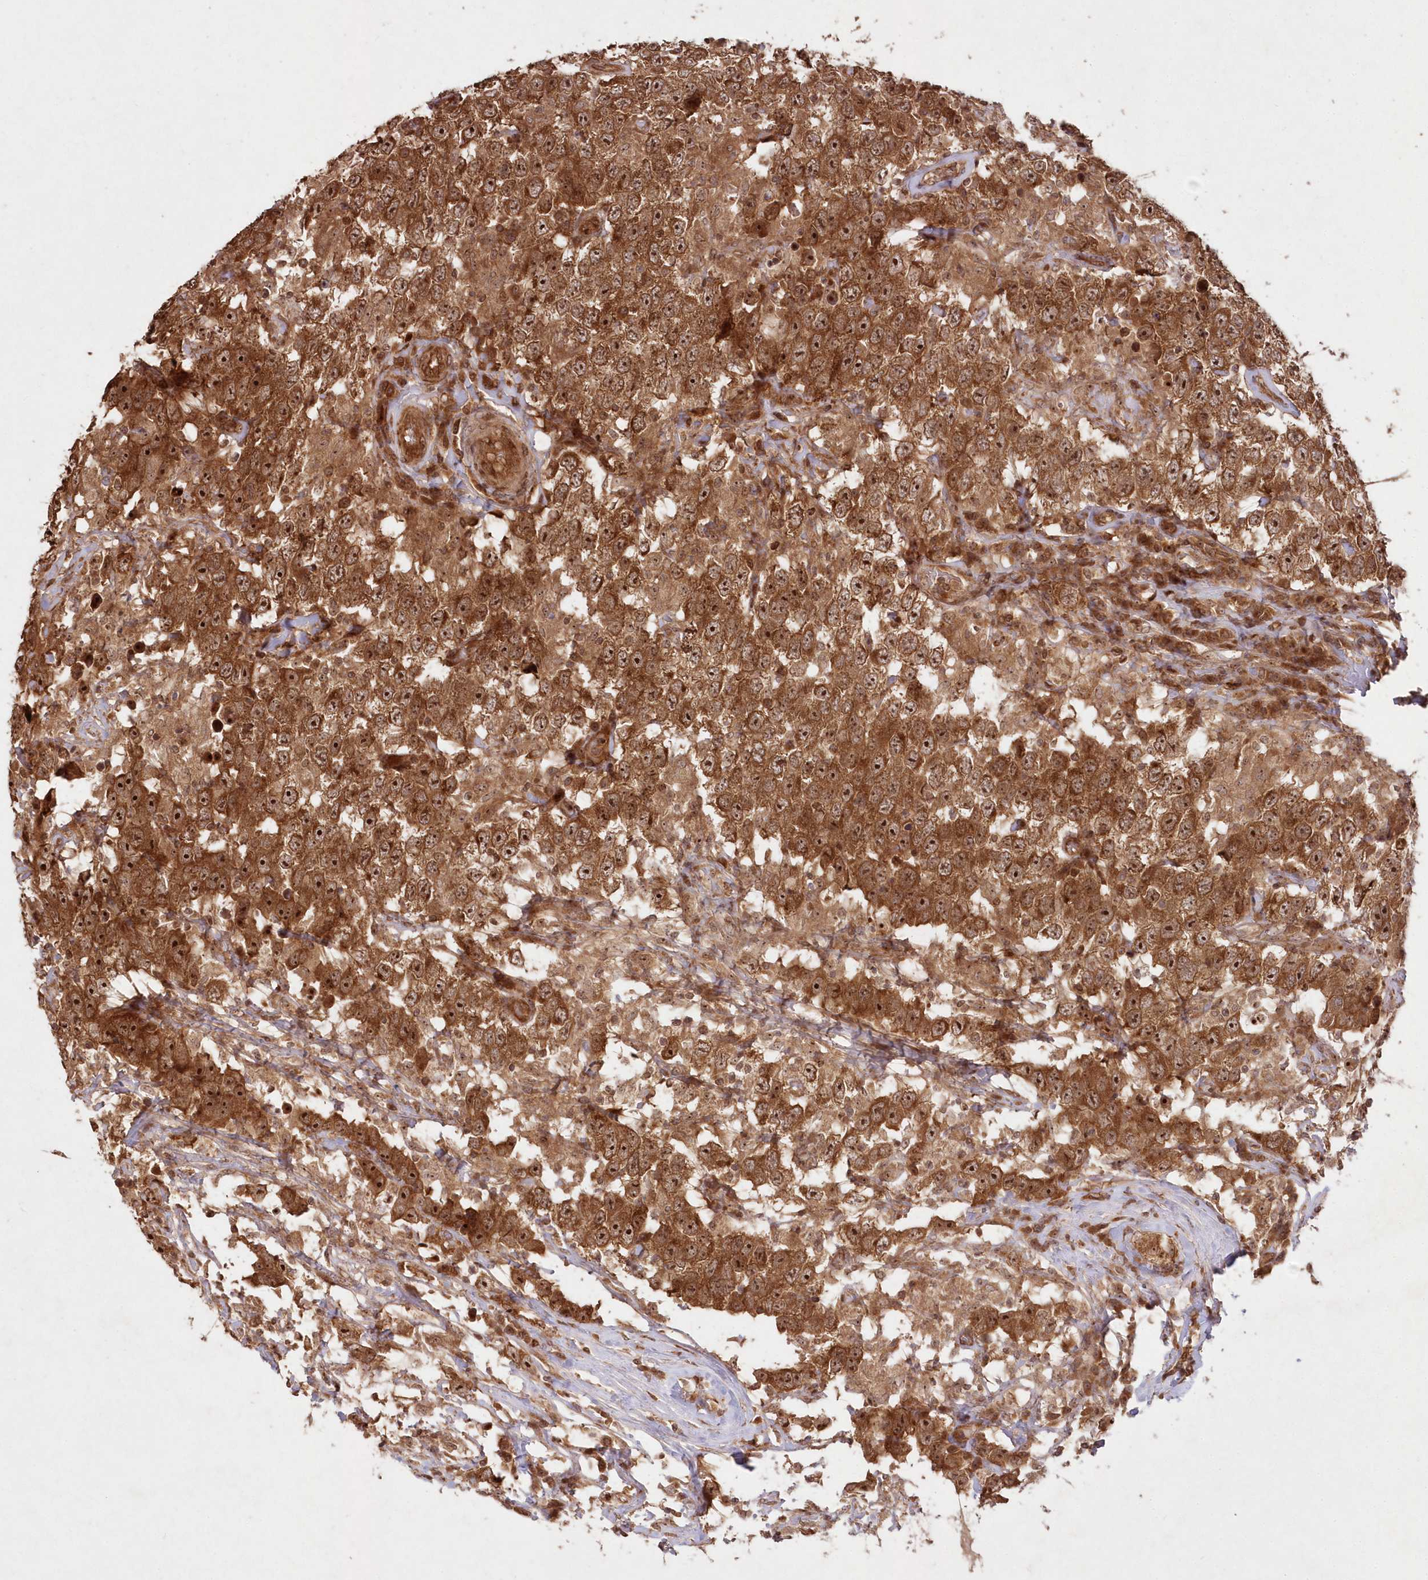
{"staining": {"intensity": "strong", "quantity": ">75%", "location": "cytoplasmic/membranous,nuclear"}, "tissue": "testis cancer", "cell_type": "Tumor cells", "image_type": "cancer", "snomed": [{"axis": "morphology", "description": "Seminoma, NOS"}, {"axis": "topography", "description": "Testis"}], "caption": "There is high levels of strong cytoplasmic/membranous and nuclear staining in tumor cells of seminoma (testis), as demonstrated by immunohistochemical staining (brown color).", "gene": "SERINC1", "patient": {"sex": "male", "age": 41}}